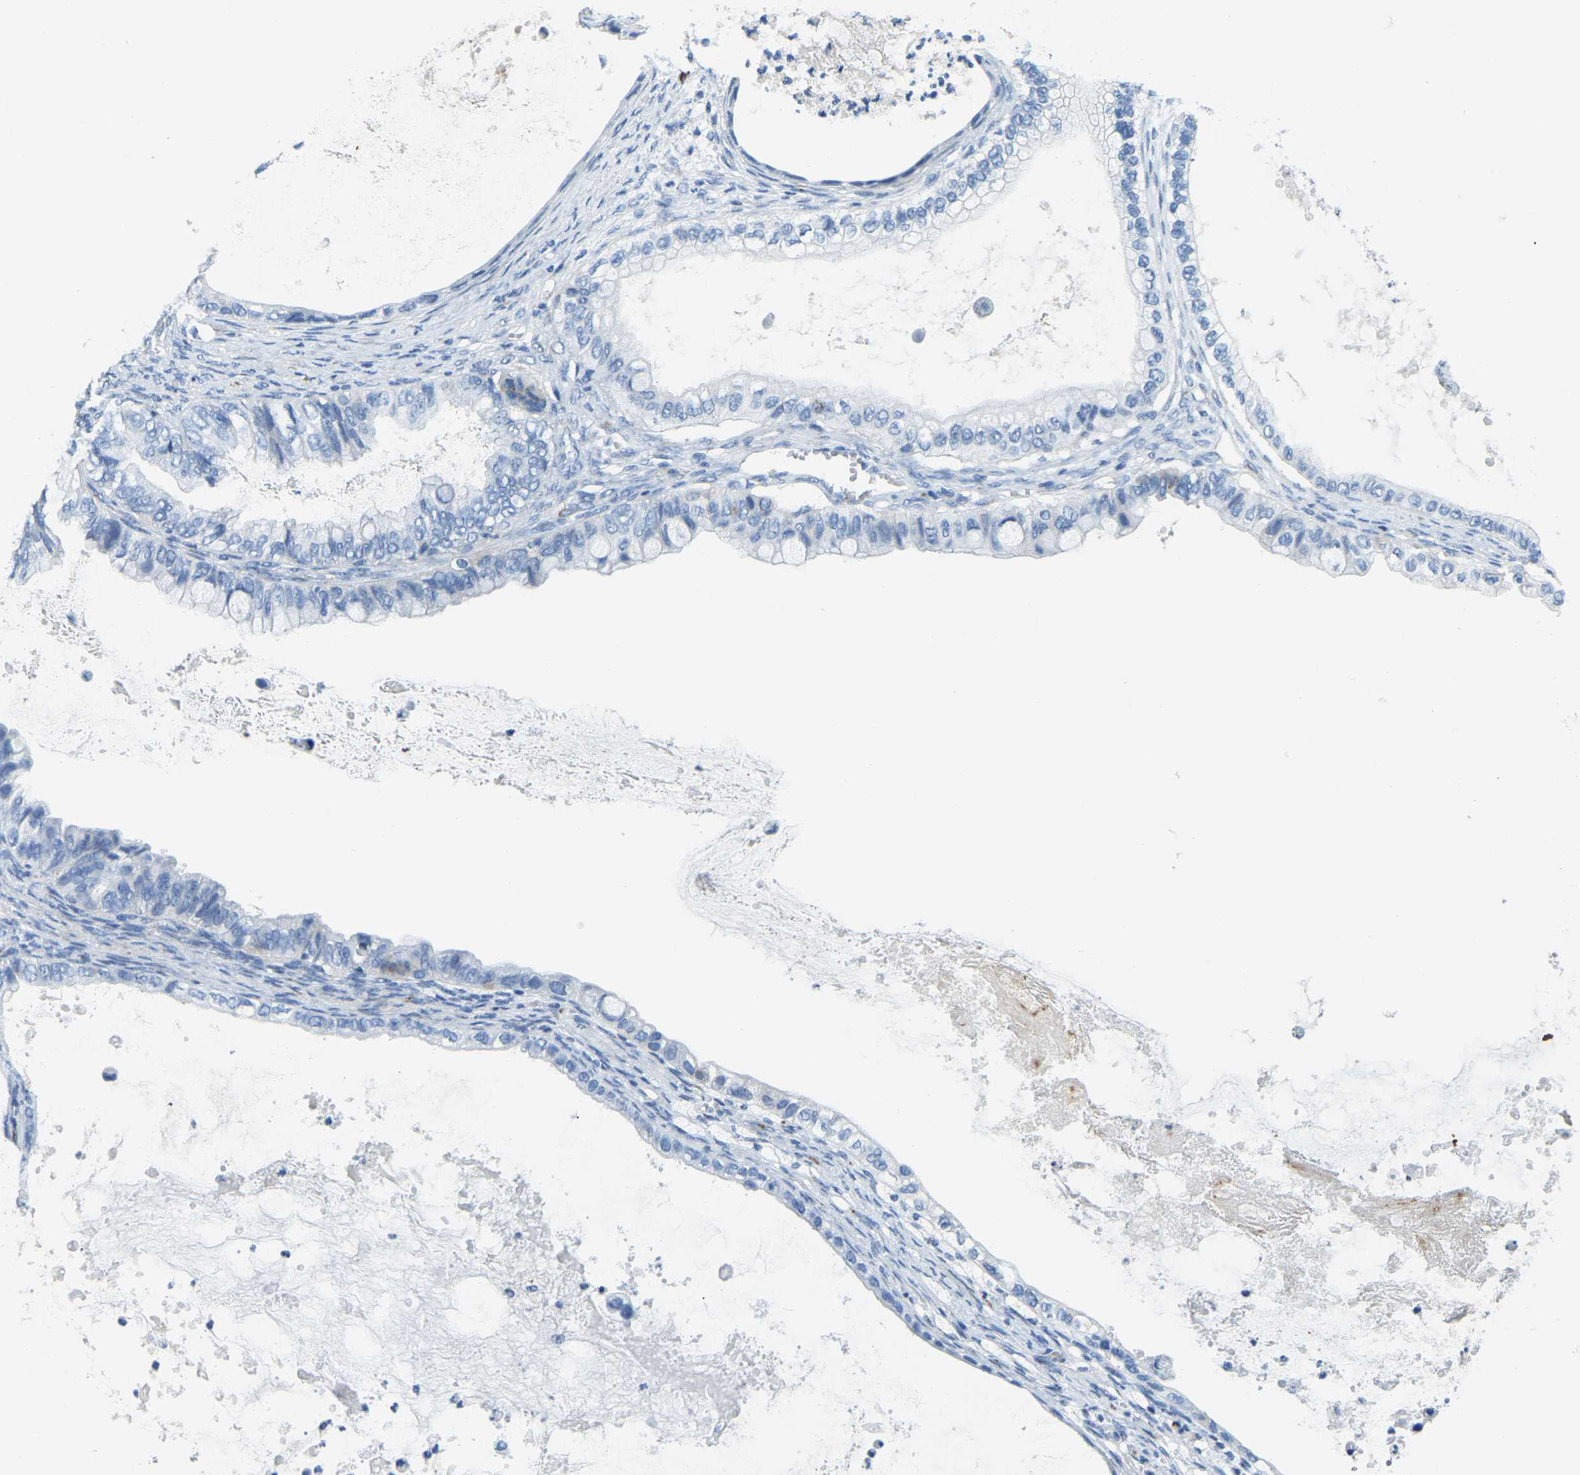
{"staining": {"intensity": "negative", "quantity": "none", "location": "none"}, "tissue": "ovarian cancer", "cell_type": "Tumor cells", "image_type": "cancer", "snomed": [{"axis": "morphology", "description": "Cystadenocarcinoma, mucinous, NOS"}, {"axis": "topography", "description": "Ovary"}], "caption": "A photomicrograph of ovarian mucinous cystadenocarcinoma stained for a protein reveals no brown staining in tumor cells.", "gene": "FAM174A", "patient": {"sex": "female", "age": 80}}